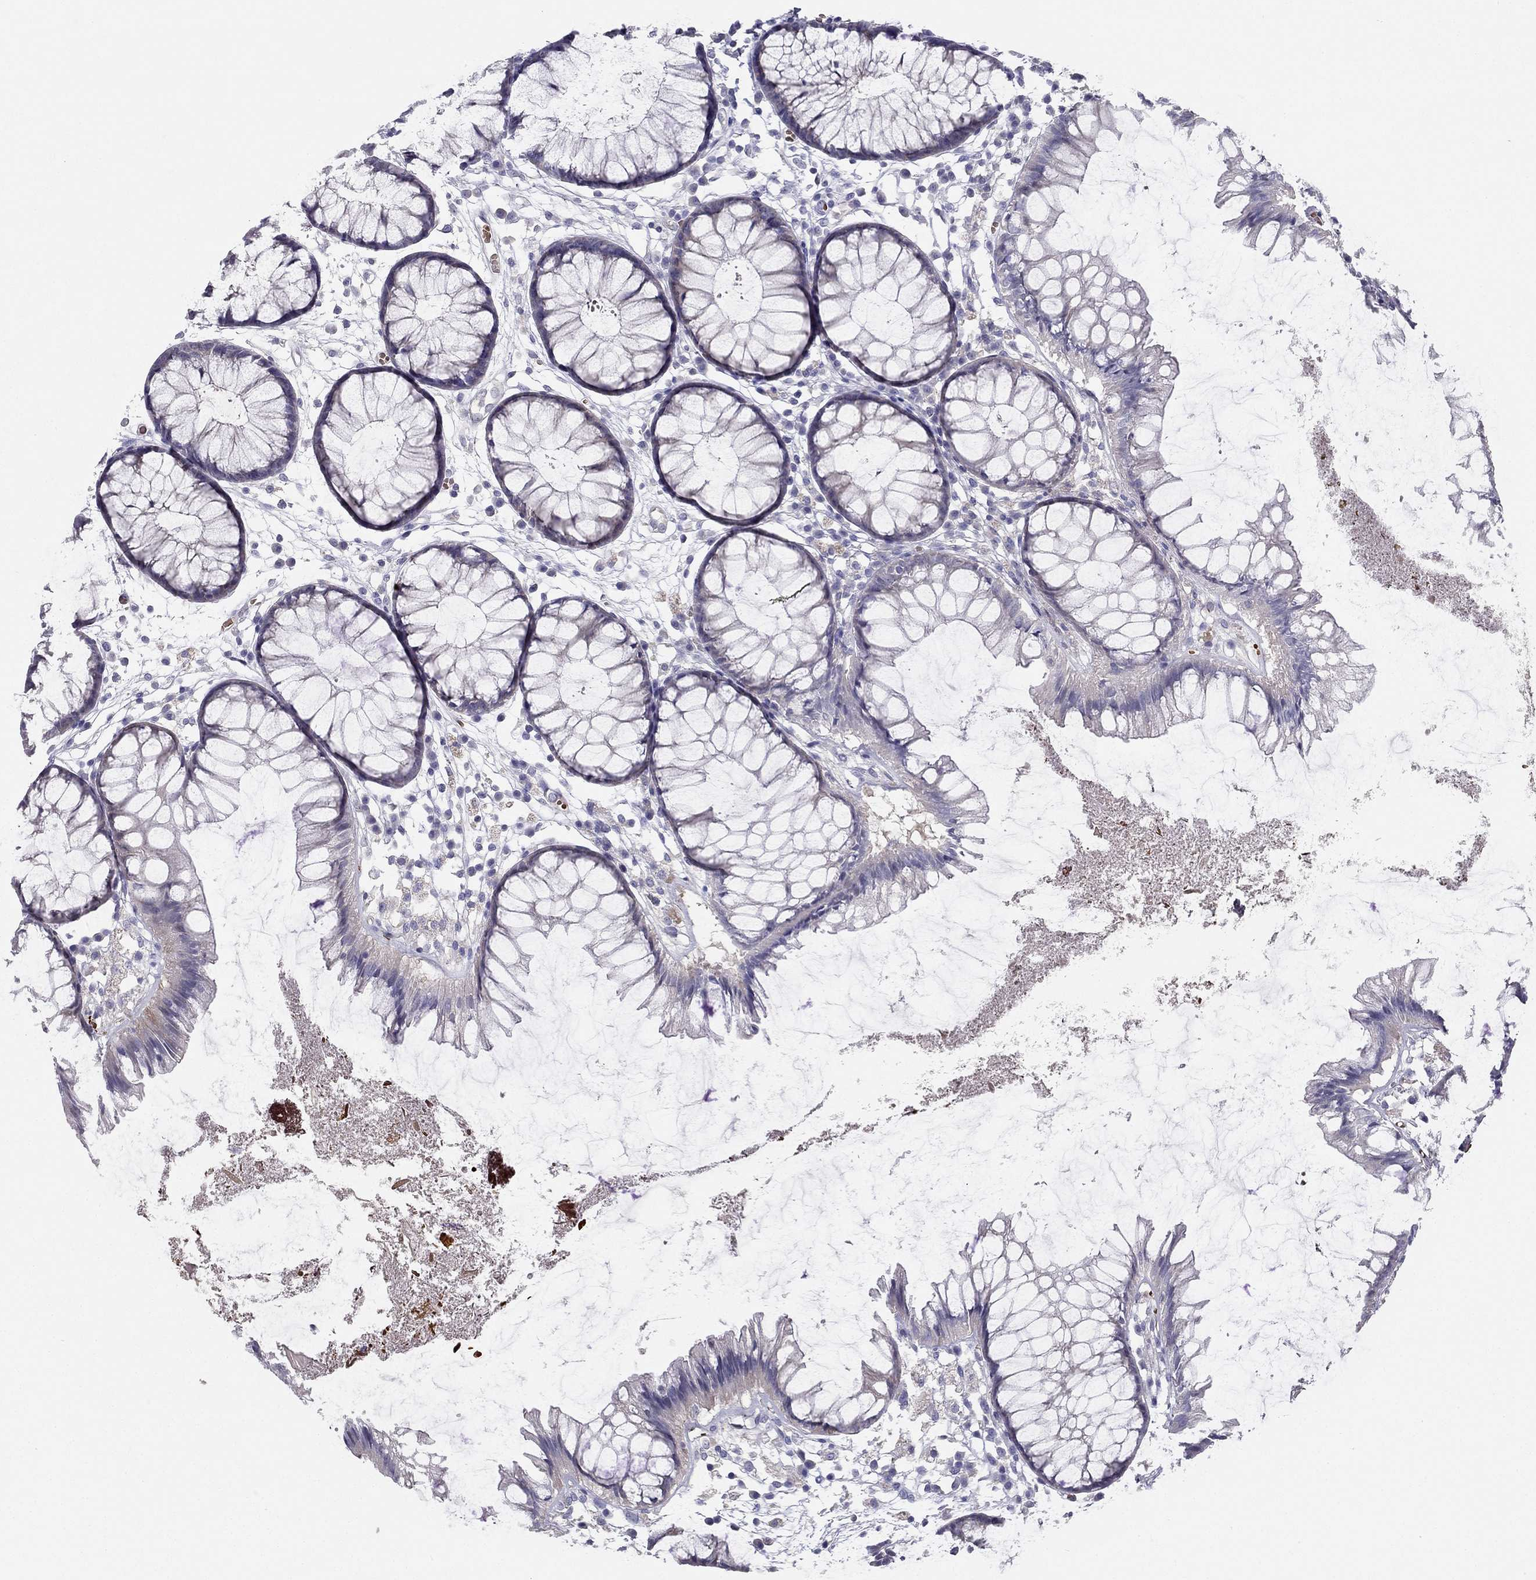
{"staining": {"intensity": "negative", "quantity": "none", "location": "none"}, "tissue": "colon", "cell_type": "Endothelial cells", "image_type": "normal", "snomed": [{"axis": "morphology", "description": "Normal tissue, NOS"}, {"axis": "morphology", "description": "Adenocarcinoma, NOS"}, {"axis": "topography", "description": "Colon"}], "caption": "Immunohistochemistry photomicrograph of benign human colon stained for a protein (brown), which exhibits no staining in endothelial cells.", "gene": "RSPH14", "patient": {"sex": "male", "age": 65}}